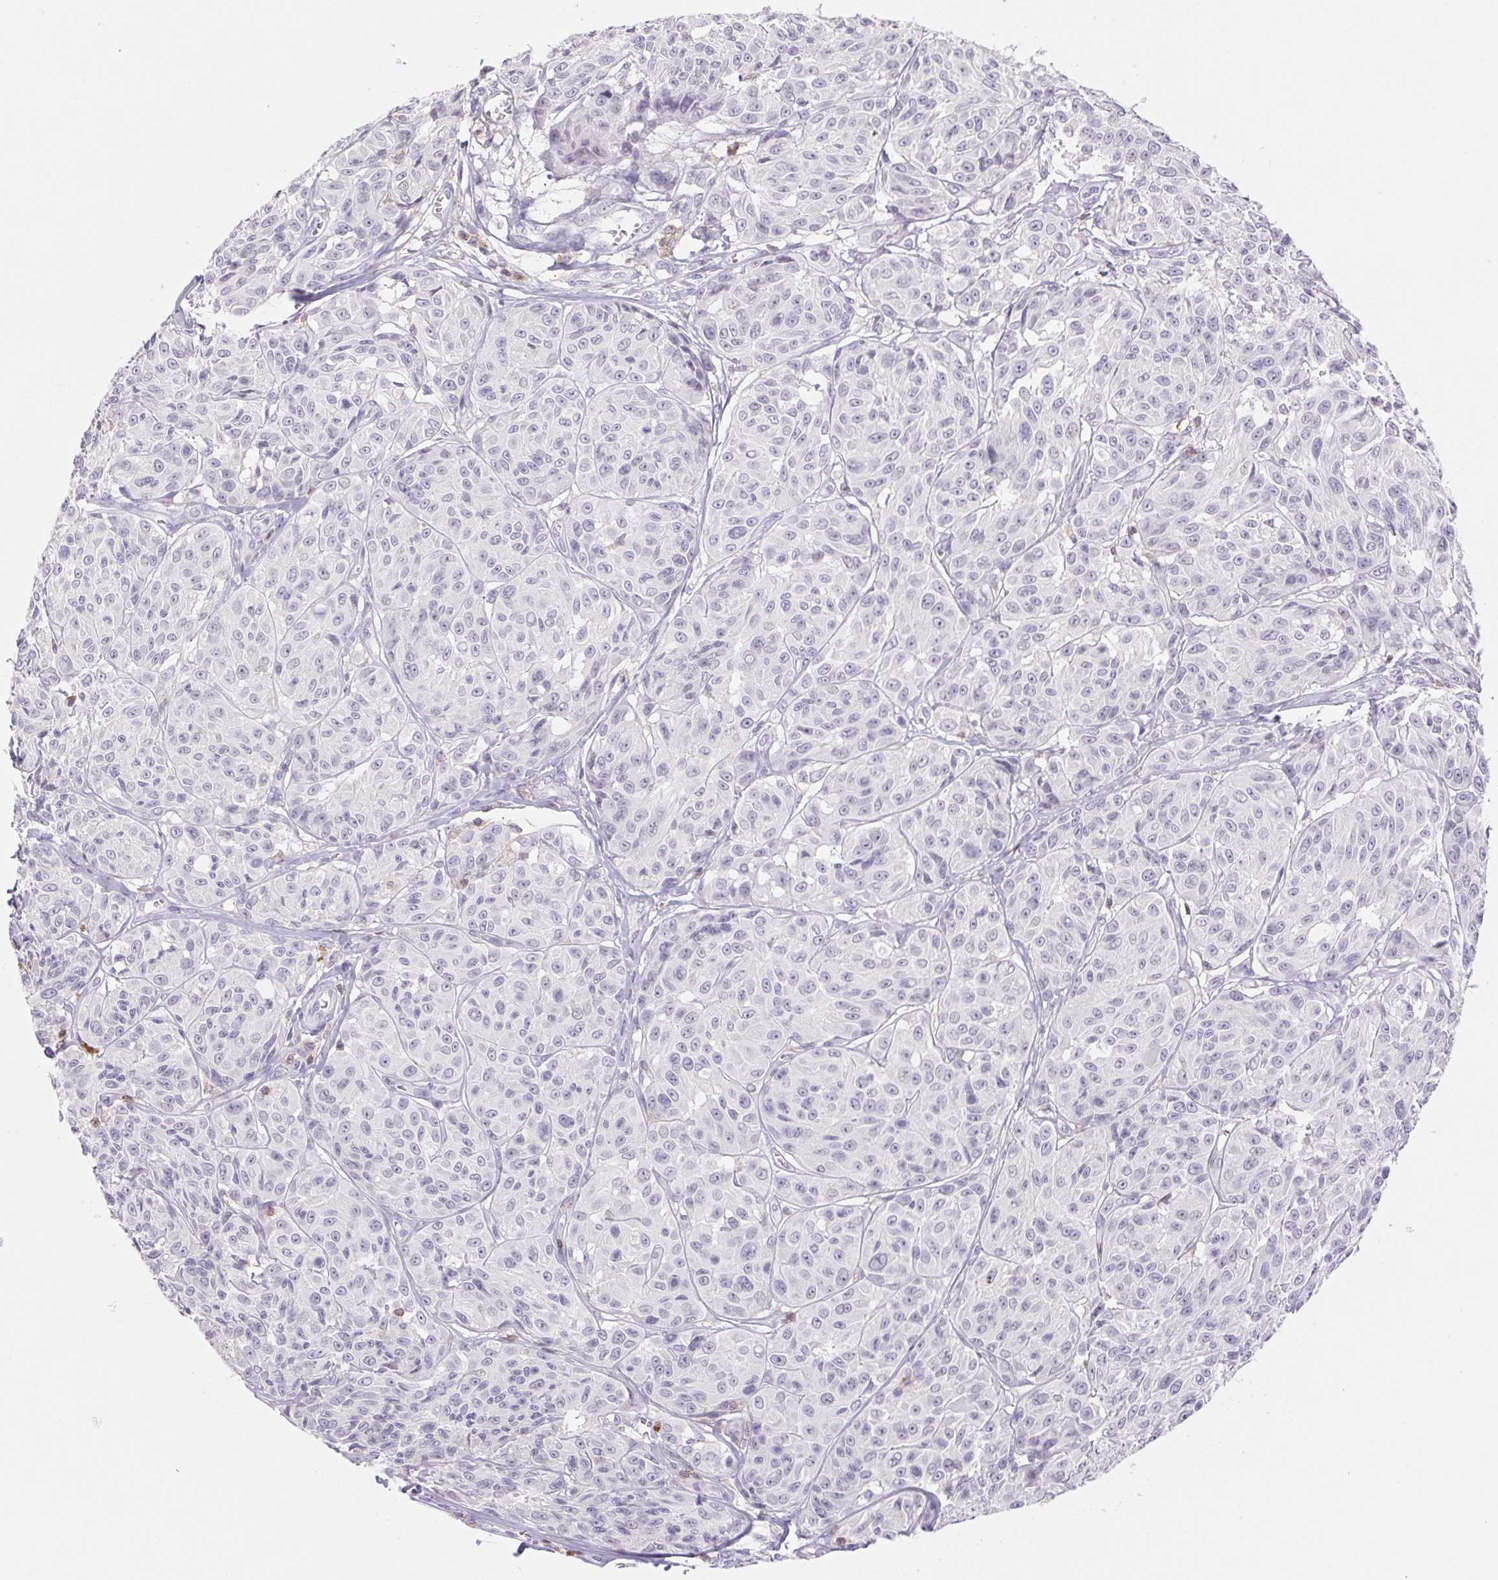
{"staining": {"intensity": "negative", "quantity": "none", "location": "none"}, "tissue": "melanoma", "cell_type": "Tumor cells", "image_type": "cancer", "snomed": [{"axis": "morphology", "description": "Malignant melanoma, NOS"}, {"axis": "topography", "description": "Skin"}], "caption": "Malignant melanoma was stained to show a protein in brown. There is no significant staining in tumor cells.", "gene": "KIF26A", "patient": {"sex": "male", "age": 91}}